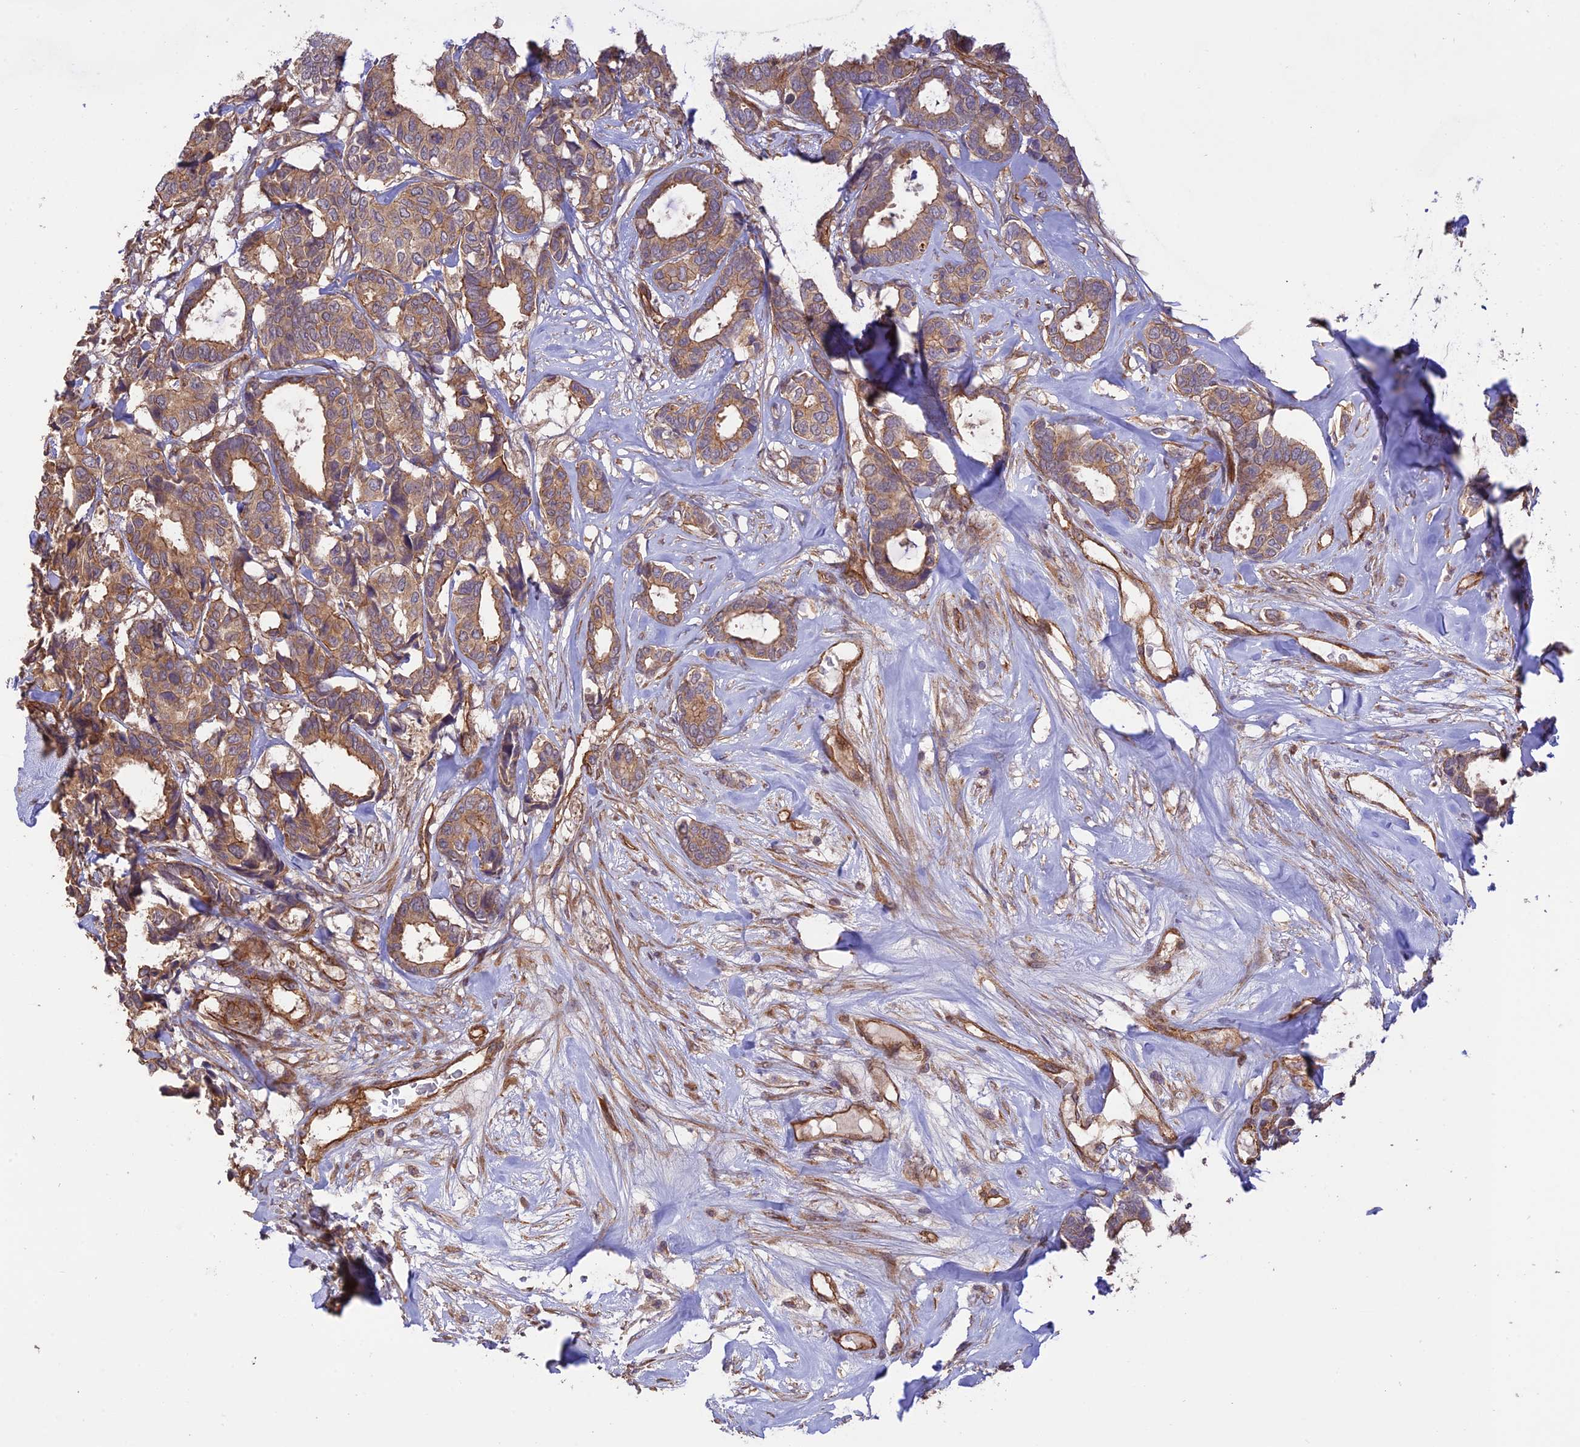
{"staining": {"intensity": "moderate", "quantity": ">75%", "location": "cytoplasmic/membranous"}, "tissue": "breast cancer", "cell_type": "Tumor cells", "image_type": "cancer", "snomed": [{"axis": "morphology", "description": "Duct carcinoma"}, {"axis": "topography", "description": "Breast"}], "caption": "A micrograph of human breast cancer (intraductal carcinoma) stained for a protein shows moderate cytoplasmic/membranous brown staining in tumor cells.", "gene": "HOMER2", "patient": {"sex": "female", "age": 87}}